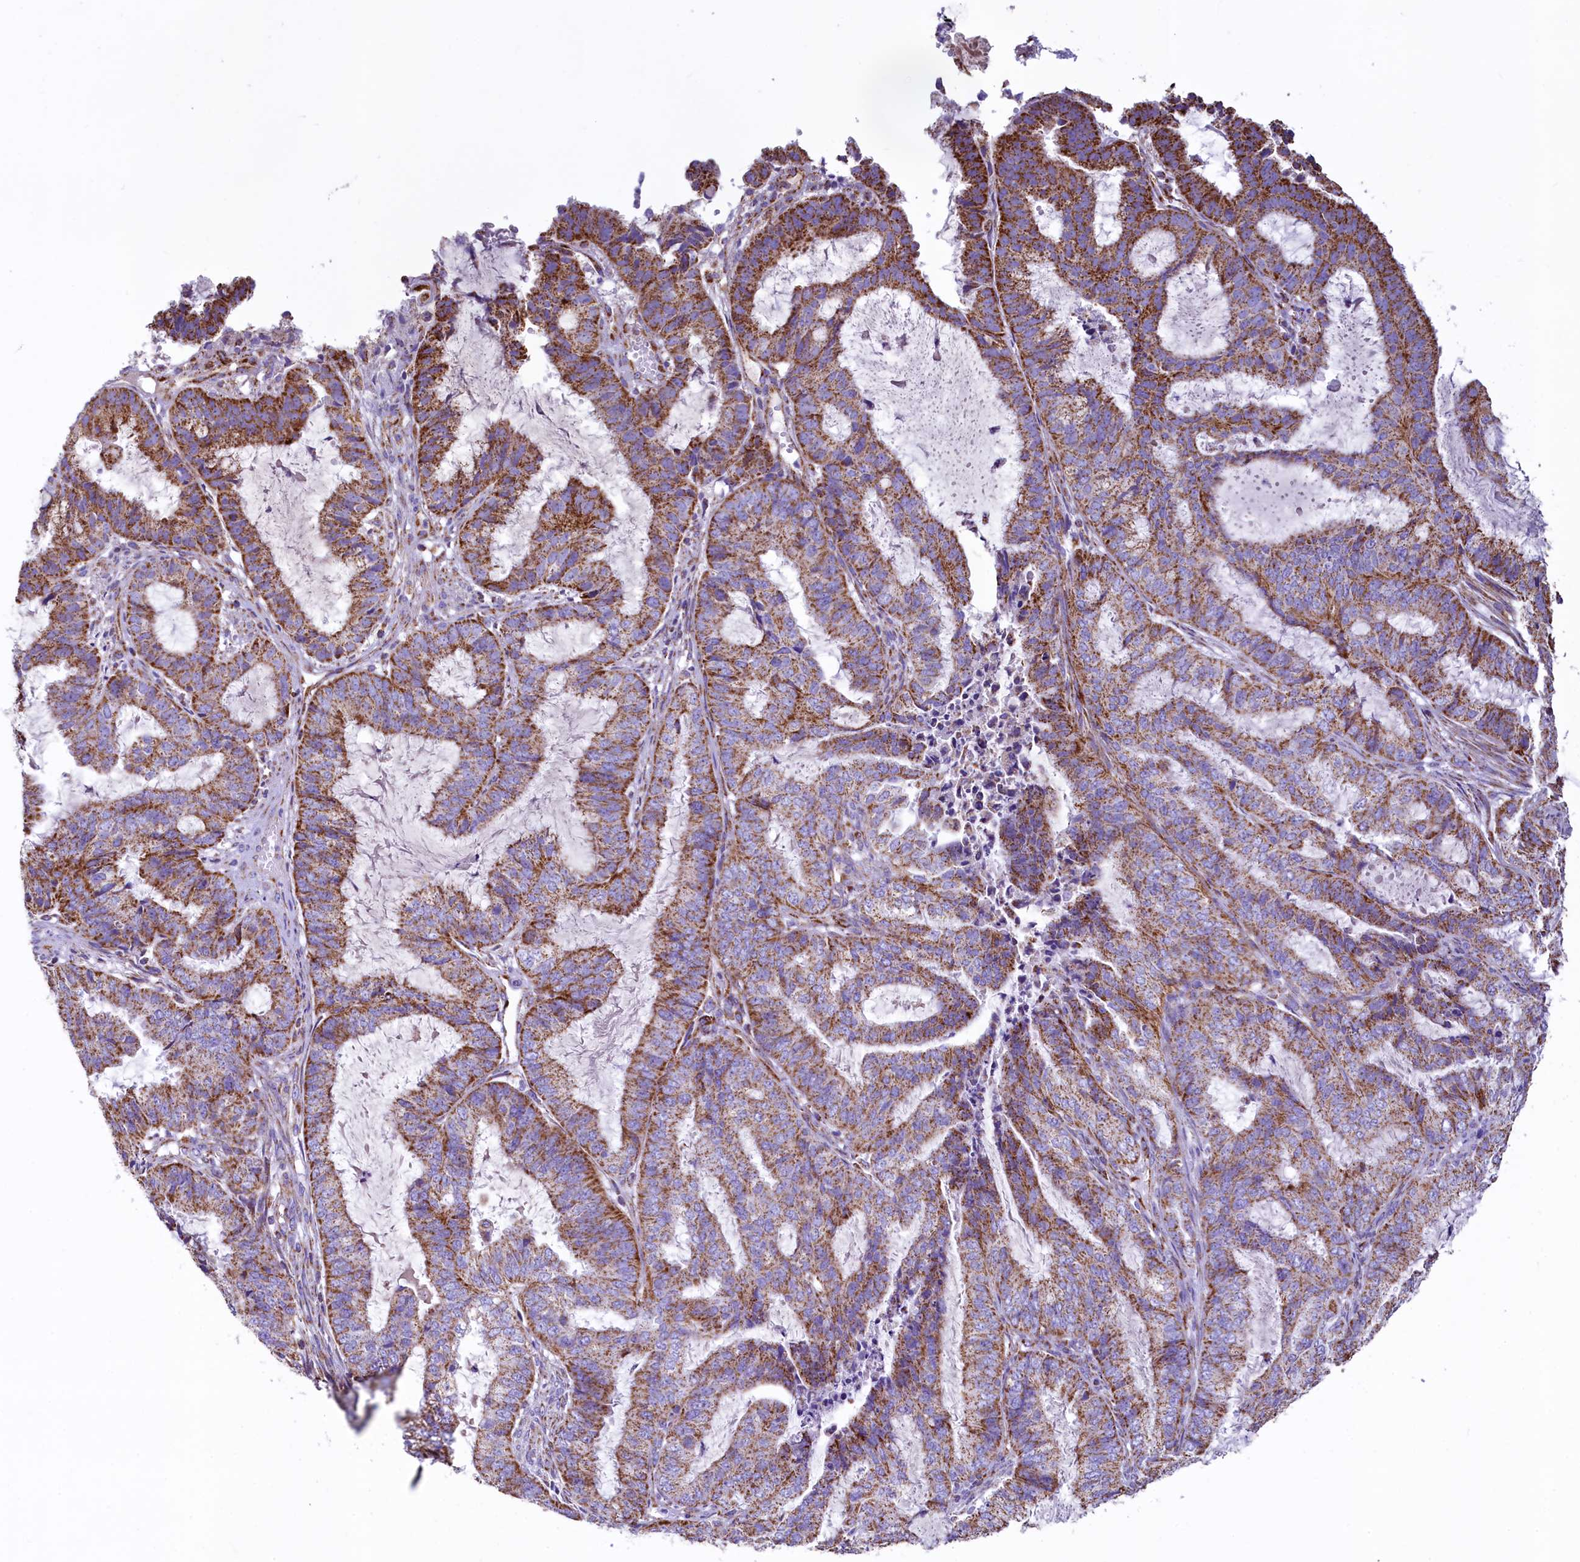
{"staining": {"intensity": "moderate", "quantity": "25%-75%", "location": "cytoplasmic/membranous"}, "tissue": "endometrial cancer", "cell_type": "Tumor cells", "image_type": "cancer", "snomed": [{"axis": "morphology", "description": "Adenocarcinoma, NOS"}, {"axis": "topography", "description": "Endometrium"}], "caption": "Endometrial cancer was stained to show a protein in brown. There is medium levels of moderate cytoplasmic/membranous expression in approximately 25%-75% of tumor cells. The staining is performed using DAB (3,3'-diaminobenzidine) brown chromogen to label protein expression. The nuclei are counter-stained blue using hematoxylin.", "gene": "IDH3A", "patient": {"sex": "female", "age": 51}}